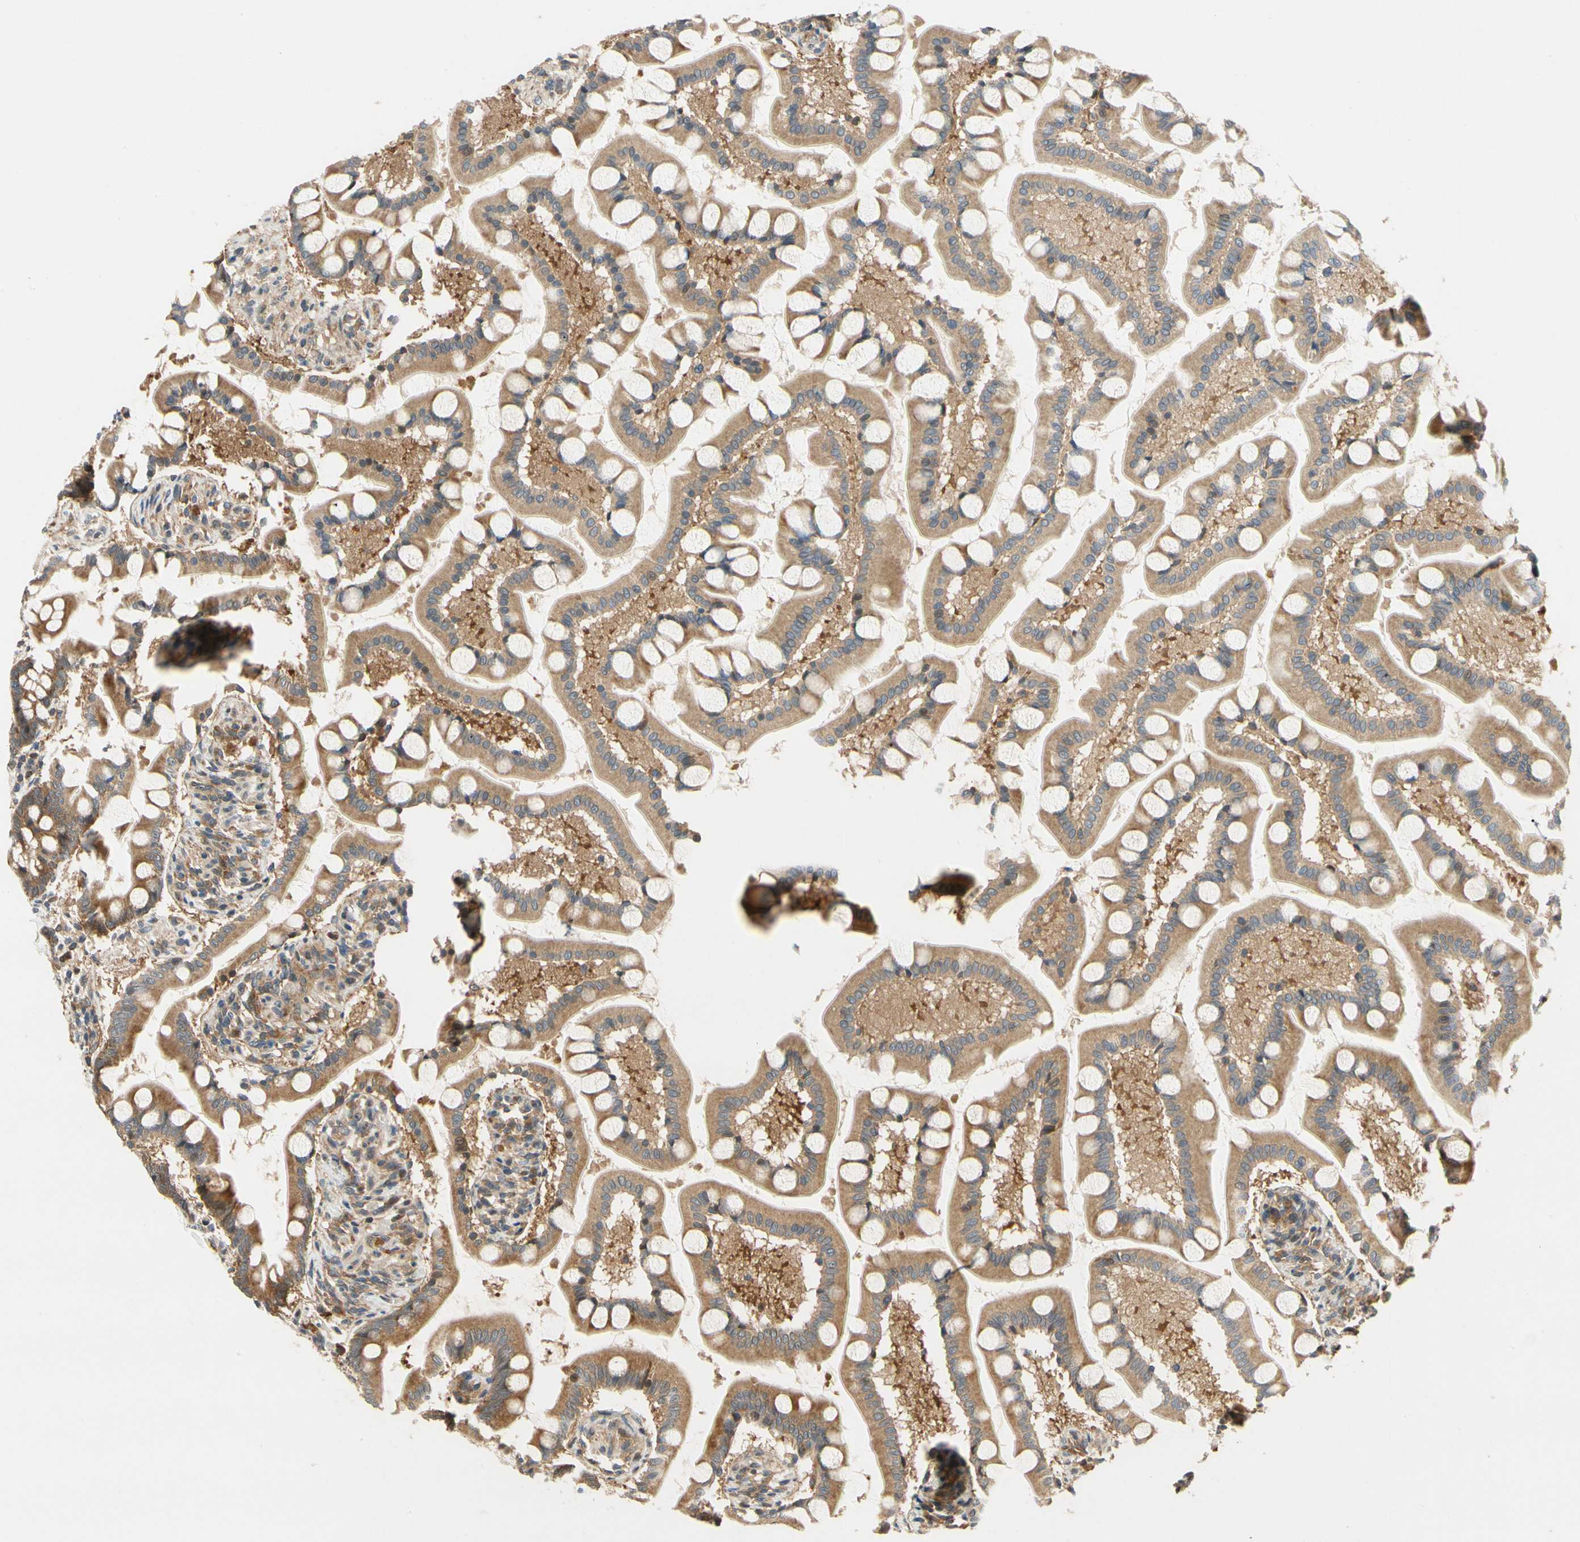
{"staining": {"intensity": "strong", "quantity": ">75%", "location": "cytoplasmic/membranous"}, "tissue": "small intestine", "cell_type": "Glandular cells", "image_type": "normal", "snomed": [{"axis": "morphology", "description": "Normal tissue, NOS"}, {"axis": "topography", "description": "Small intestine"}], "caption": "This image exhibits IHC staining of benign human small intestine, with high strong cytoplasmic/membranous positivity in approximately >75% of glandular cells.", "gene": "TDRP", "patient": {"sex": "male", "age": 41}}